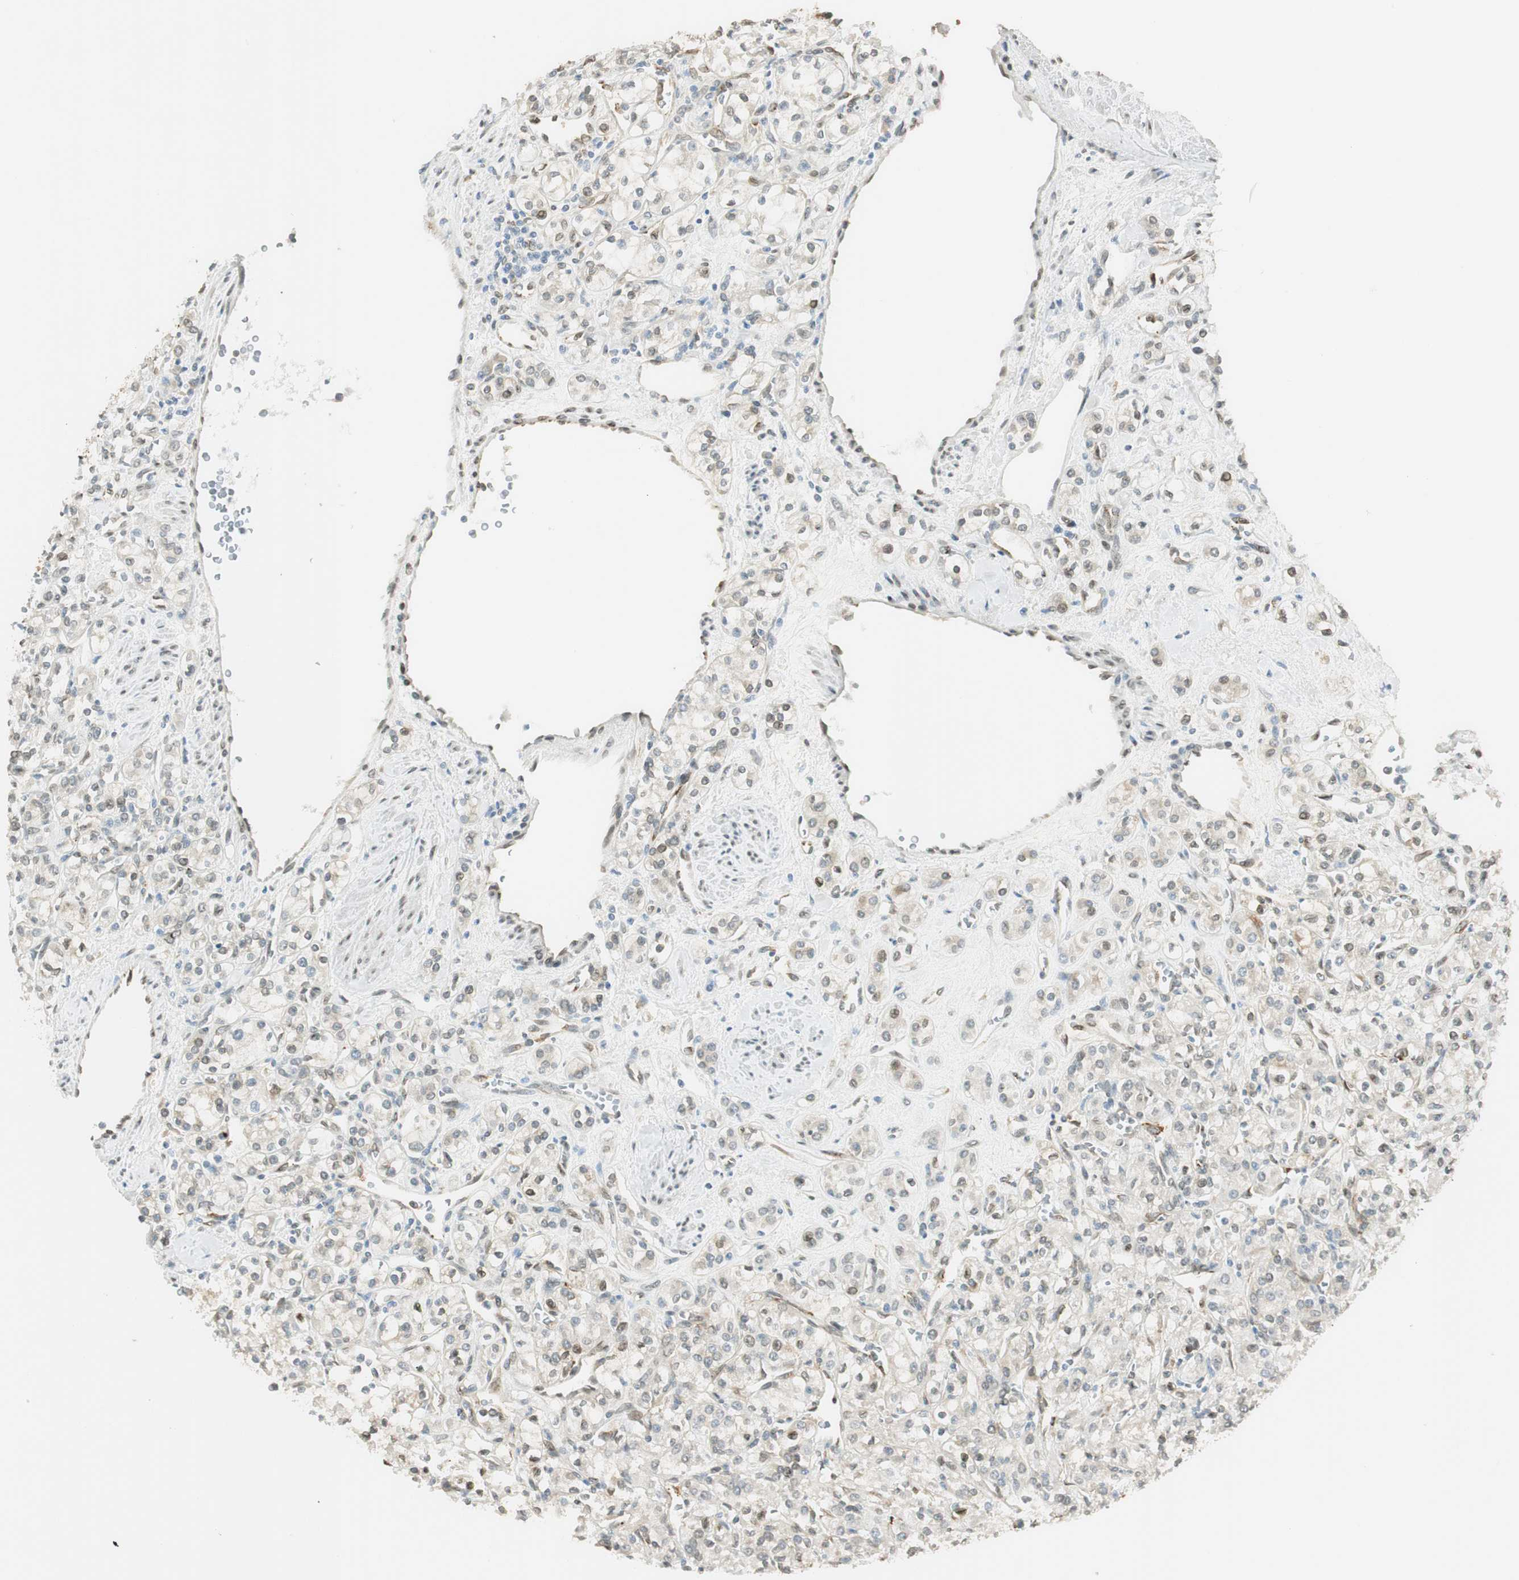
{"staining": {"intensity": "negative", "quantity": "none", "location": "none"}, "tissue": "renal cancer", "cell_type": "Tumor cells", "image_type": "cancer", "snomed": [{"axis": "morphology", "description": "Adenocarcinoma, NOS"}, {"axis": "topography", "description": "Kidney"}], "caption": "Immunohistochemistry (IHC) of renal adenocarcinoma exhibits no positivity in tumor cells. Nuclei are stained in blue.", "gene": "TMEM260", "patient": {"sex": "male", "age": 77}}